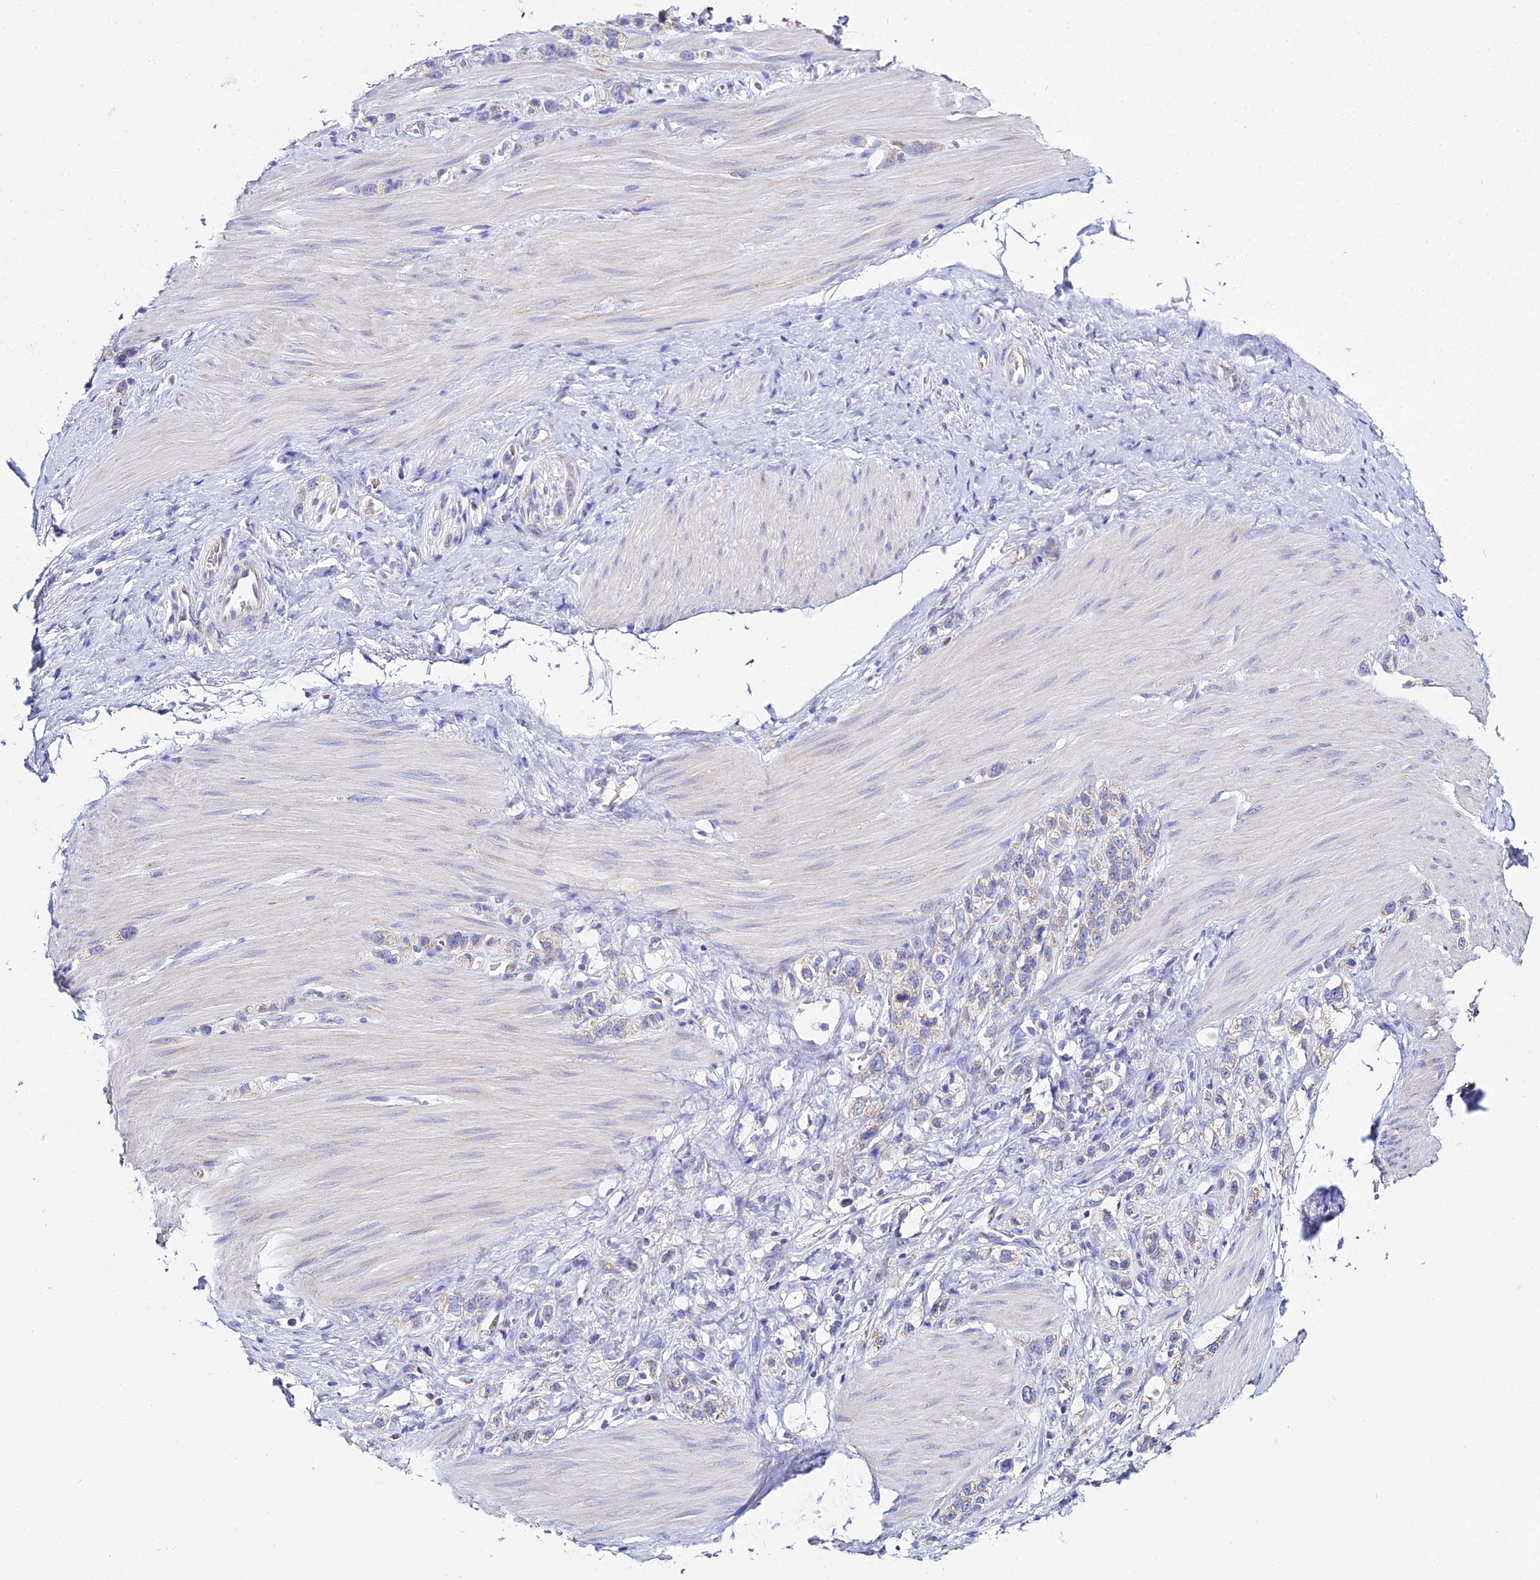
{"staining": {"intensity": "weak", "quantity": "<25%", "location": "cytoplasmic/membranous"}, "tissue": "stomach cancer", "cell_type": "Tumor cells", "image_type": "cancer", "snomed": [{"axis": "morphology", "description": "Adenocarcinoma, NOS"}, {"axis": "topography", "description": "Stomach"}], "caption": "An immunohistochemistry photomicrograph of stomach adenocarcinoma is shown. There is no staining in tumor cells of stomach adenocarcinoma. (Immunohistochemistry (ihc), brightfield microscopy, high magnification).", "gene": "TYW5", "patient": {"sex": "female", "age": 65}}